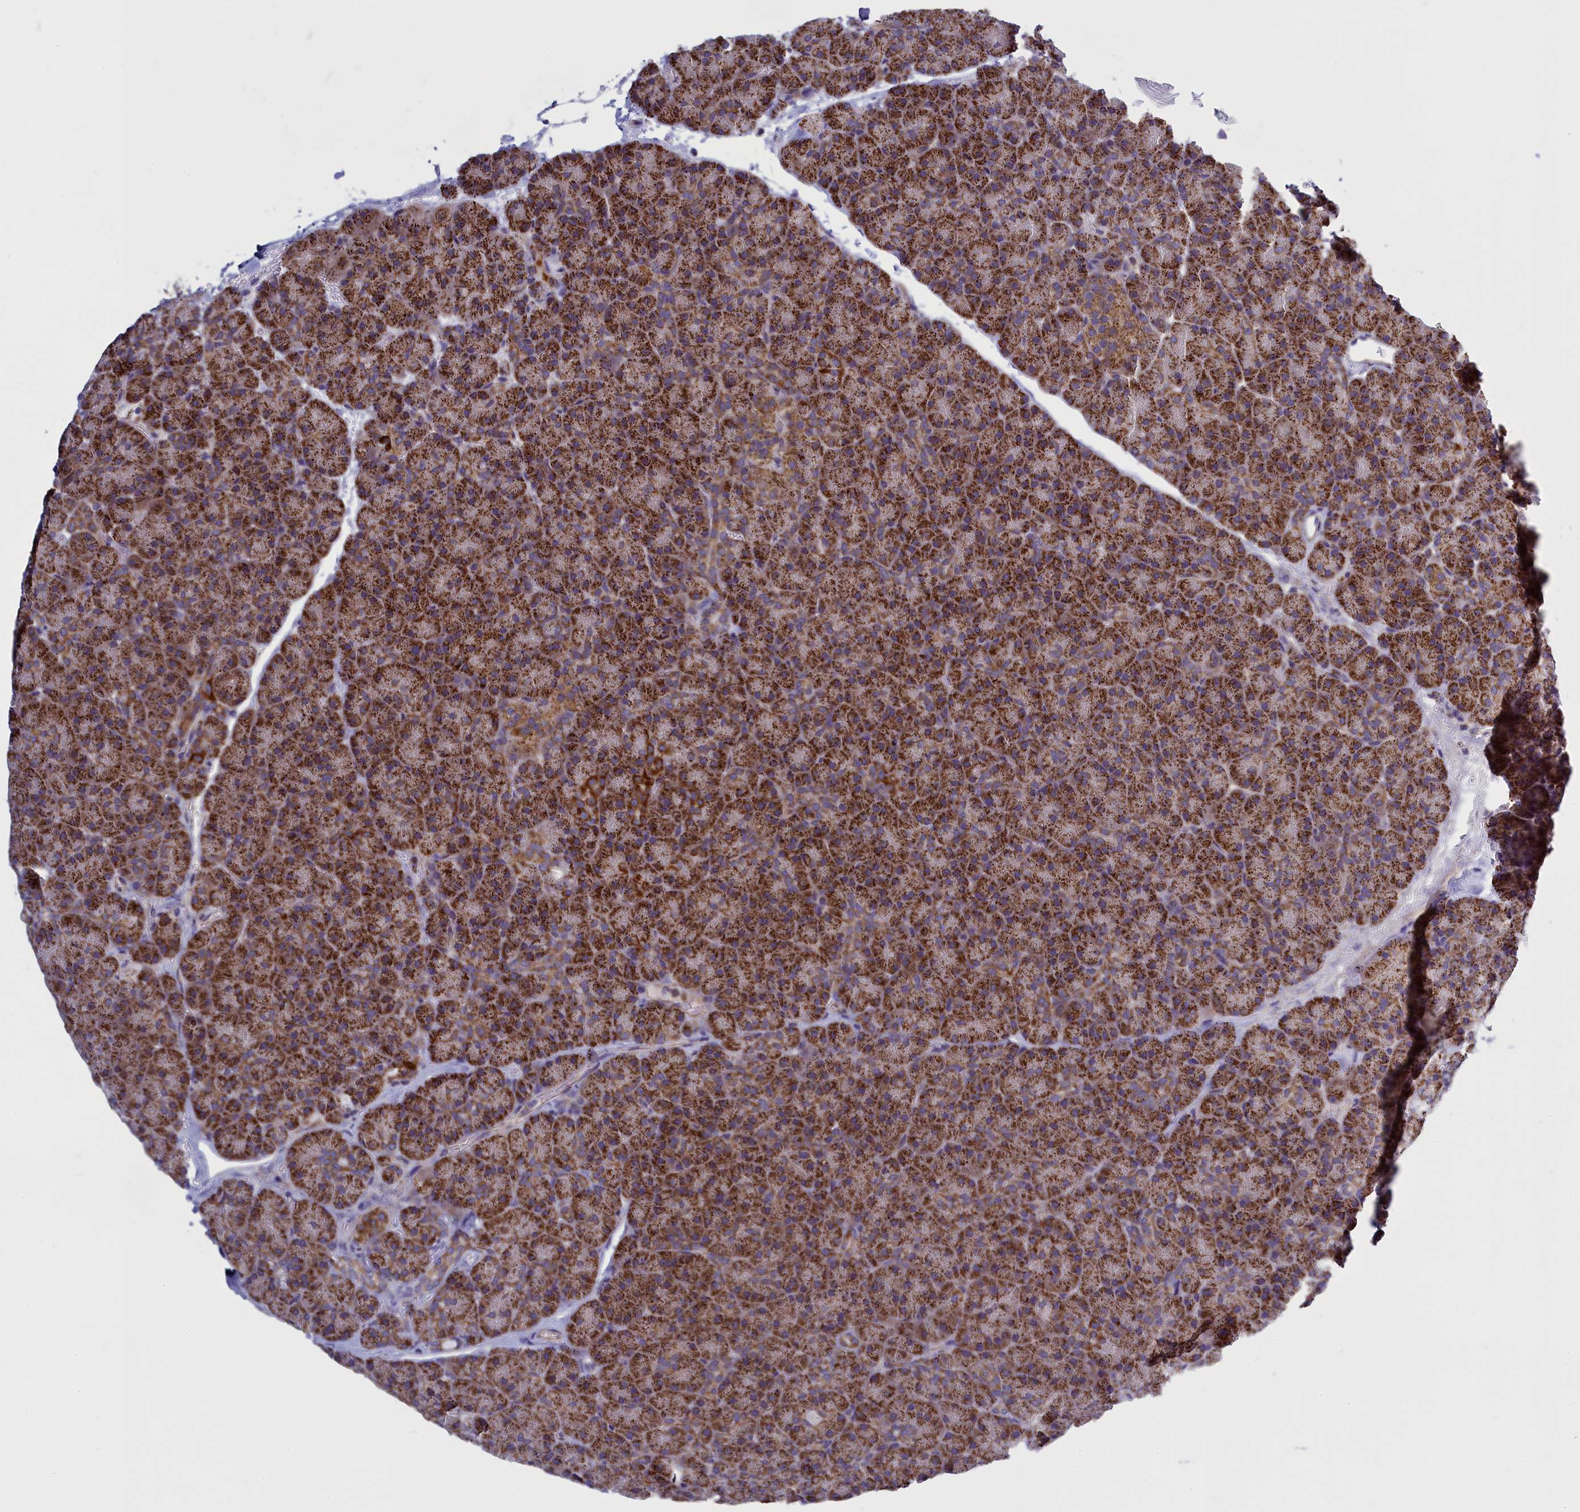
{"staining": {"intensity": "strong", "quantity": ">75%", "location": "cytoplasmic/membranous"}, "tissue": "pancreas", "cell_type": "Exocrine glandular cells", "image_type": "normal", "snomed": [{"axis": "morphology", "description": "Normal tissue, NOS"}, {"axis": "topography", "description": "Pancreas"}], "caption": "A high amount of strong cytoplasmic/membranous expression is seen in approximately >75% of exocrine glandular cells in normal pancreas.", "gene": "IFT122", "patient": {"sex": "male", "age": 36}}